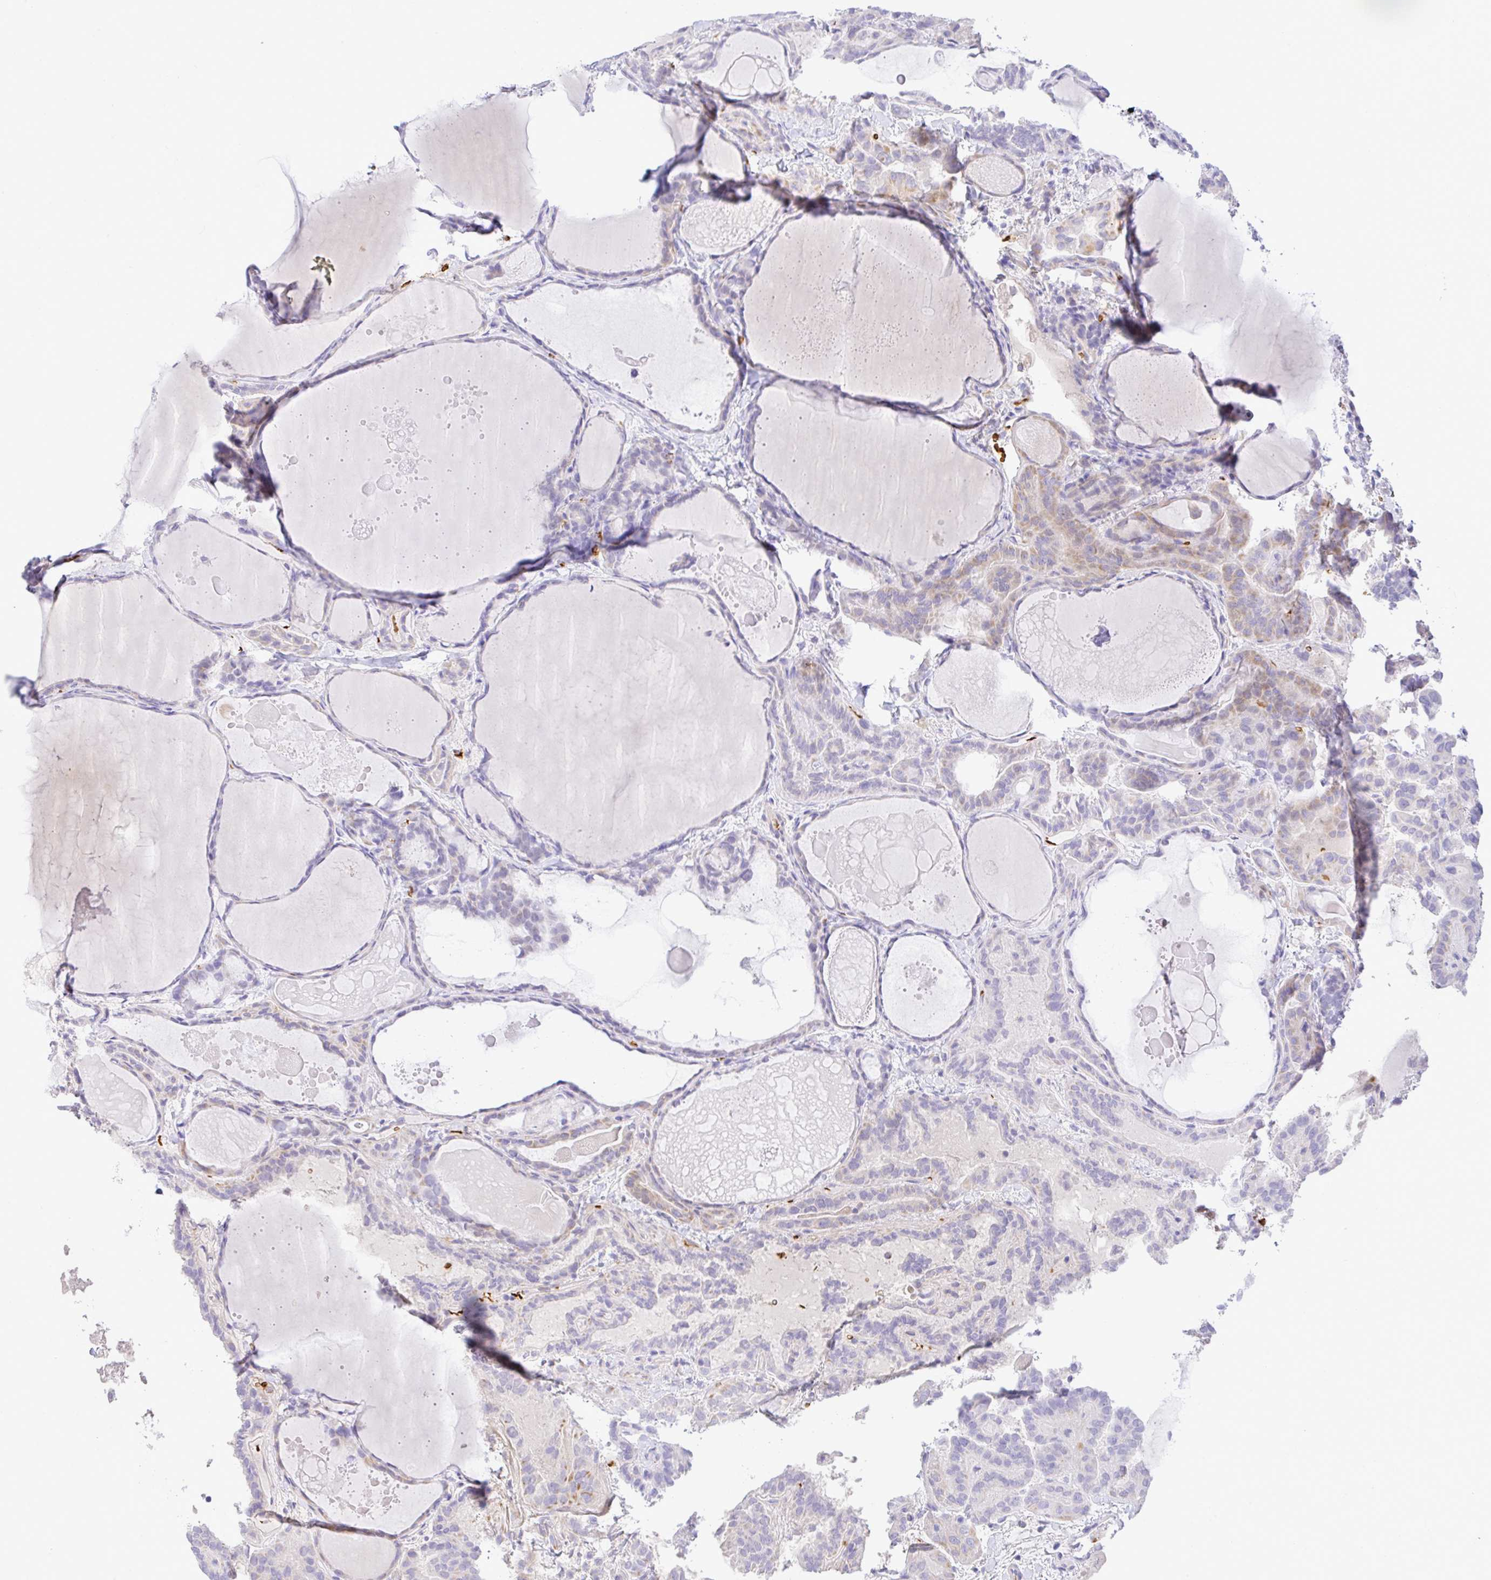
{"staining": {"intensity": "weak", "quantity": "<25%", "location": "cytoplasmic/membranous"}, "tissue": "thyroid cancer", "cell_type": "Tumor cells", "image_type": "cancer", "snomed": [{"axis": "morphology", "description": "Papillary adenocarcinoma, NOS"}, {"axis": "topography", "description": "Thyroid gland"}], "caption": "This is a micrograph of IHC staining of papillary adenocarcinoma (thyroid), which shows no expression in tumor cells.", "gene": "ZNF221", "patient": {"sex": "female", "age": 46}}